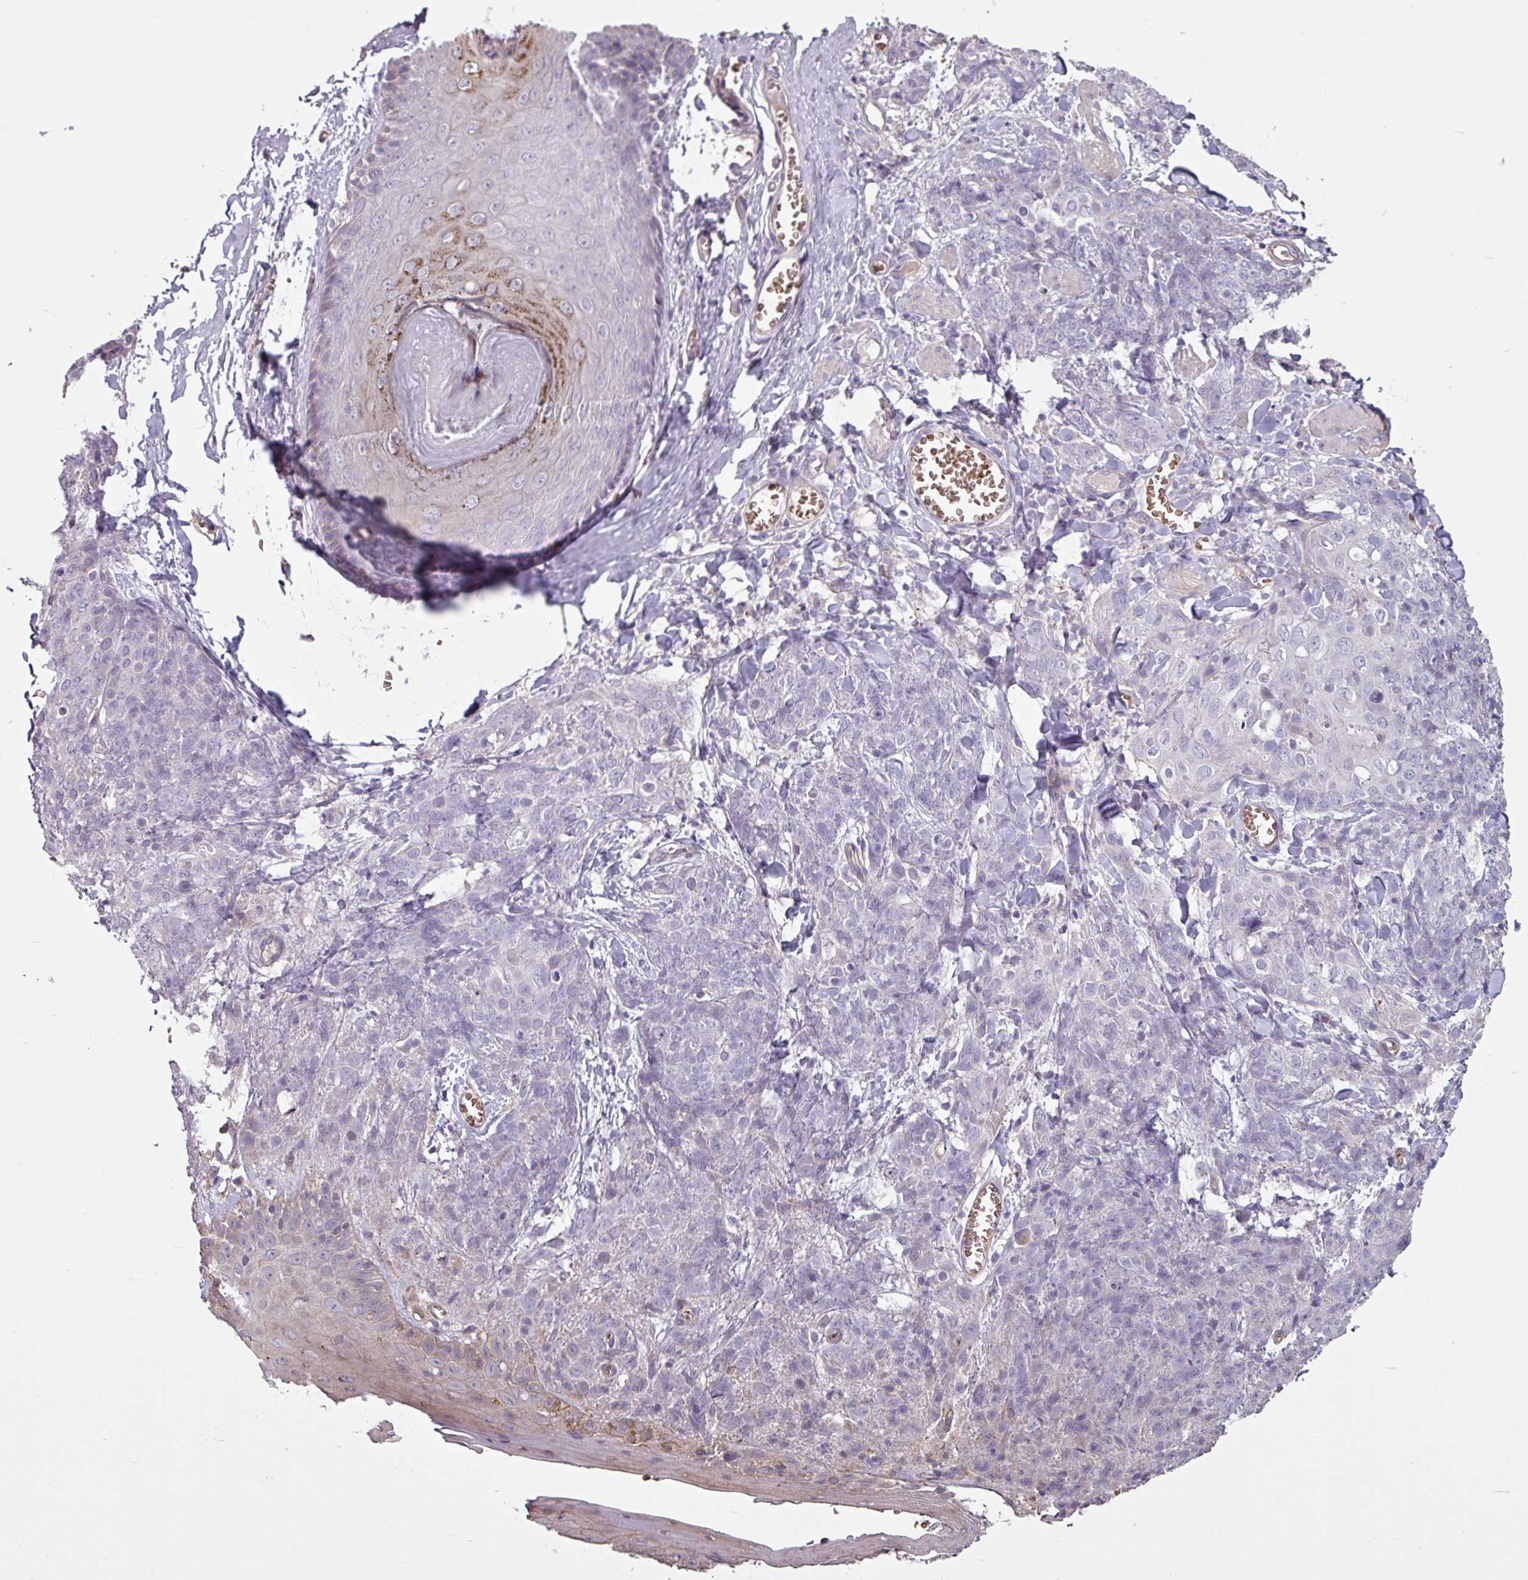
{"staining": {"intensity": "negative", "quantity": "none", "location": "none"}, "tissue": "skin cancer", "cell_type": "Tumor cells", "image_type": "cancer", "snomed": [{"axis": "morphology", "description": "Squamous cell carcinoma, NOS"}, {"axis": "topography", "description": "Skin"}, {"axis": "topography", "description": "Vulva"}], "caption": "Immunohistochemical staining of human squamous cell carcinoma (skin) reveals no significant staining in tumor cells. (DAB IHC with hematoxylin counter stain).", "gene": "NHSL2", "patient": {"sex": "female", "age": 85}}